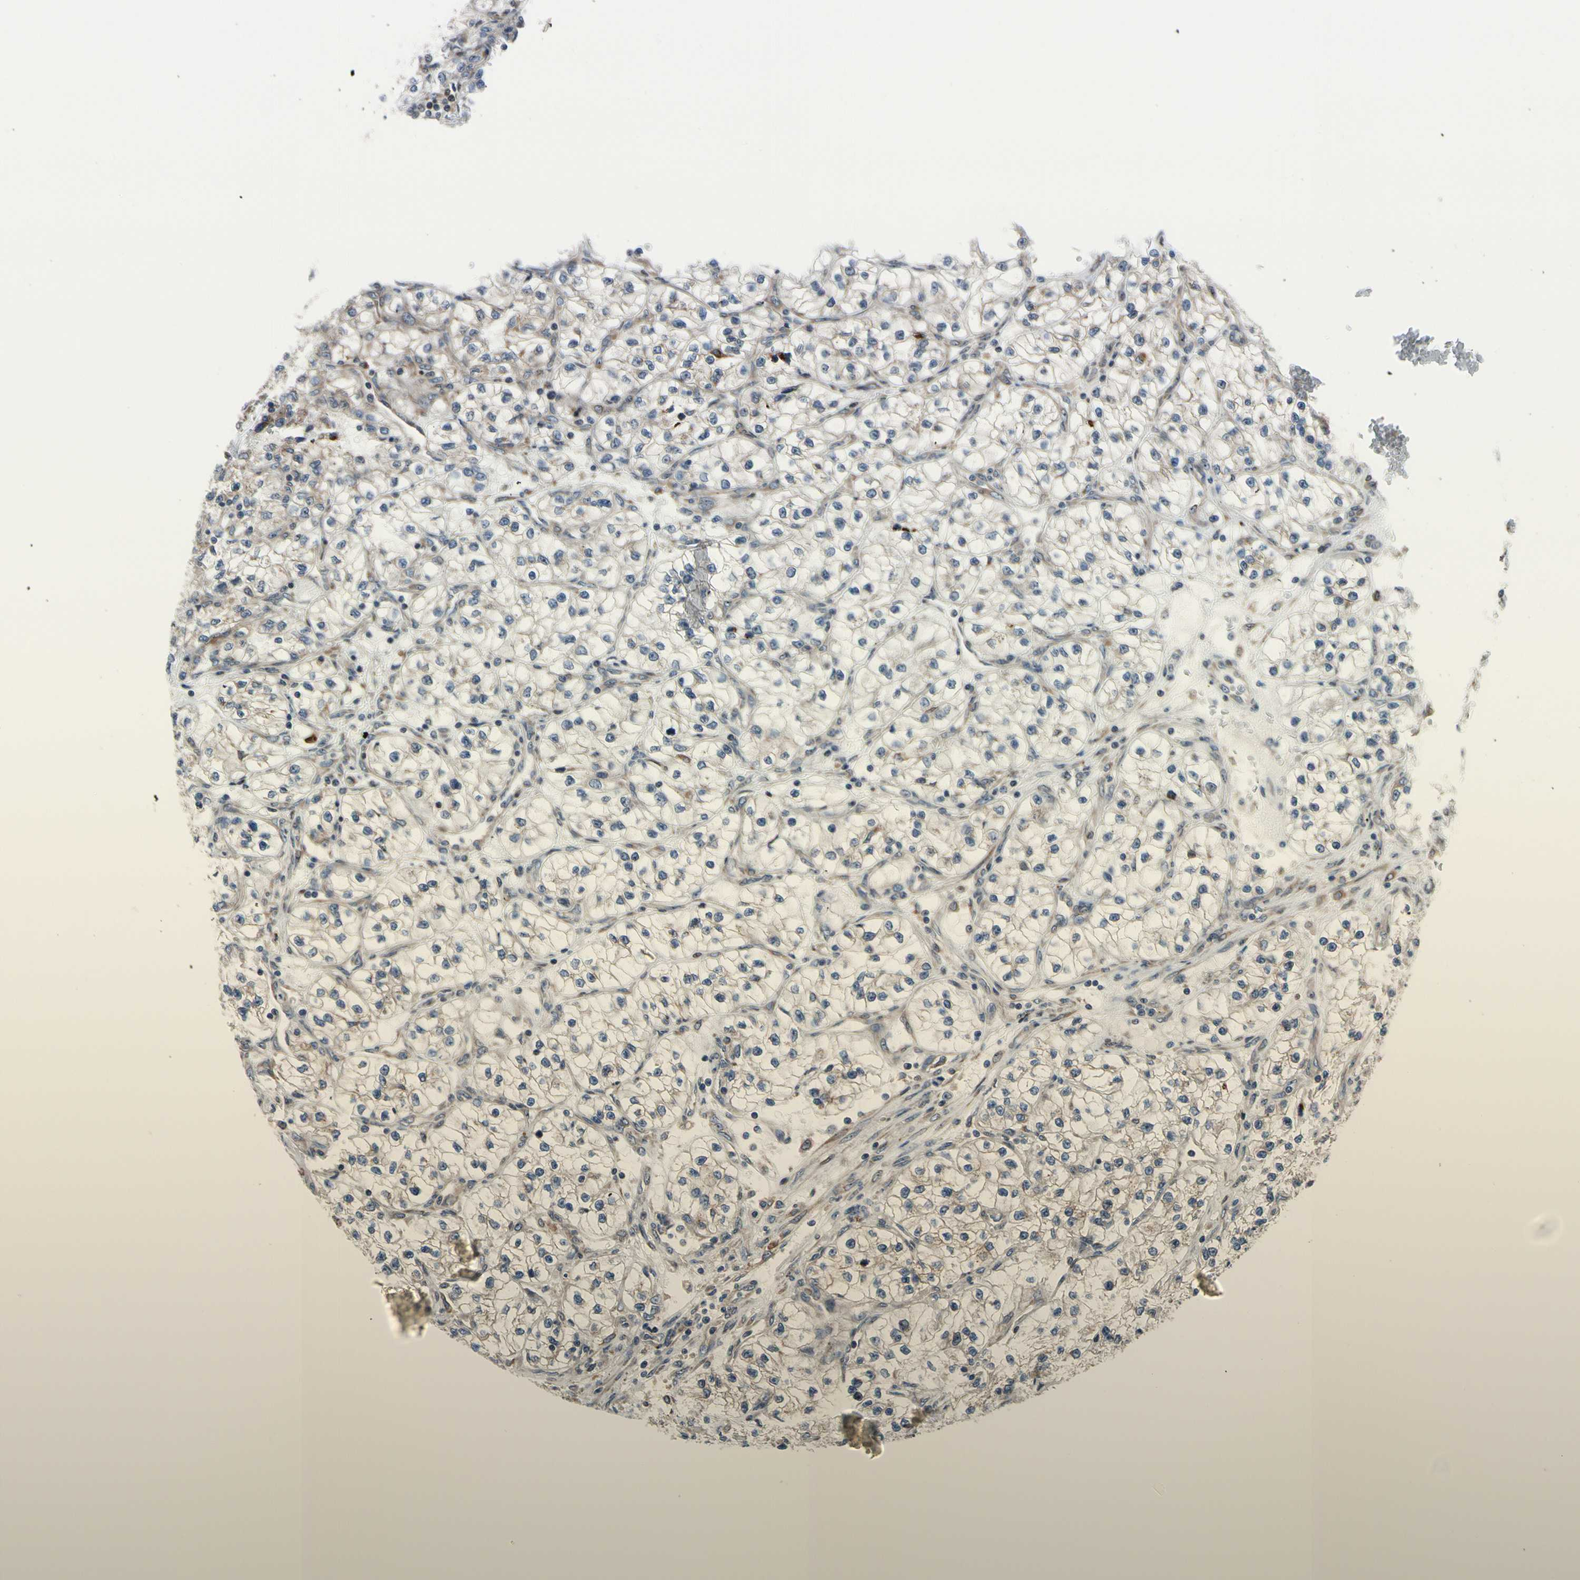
{"staining": {"intensity": "weak", "quantity": ">75%", "location": "cytoplasmic/membranous"}, "tissue": "renal cancer", "cell_type": "Tumor cells", "image_type": "cancer", "snomed": [{"axis": "morphology", "description": "Adenocarcinoma, NOS"}, {"axis": "topography", "description": "Kidney"}], "caption": "Weak cytoplasmic/membranous protein expression is seen in about >75% of tumor cells in renal adenocarcinoma. (Brightfield microscopy of DAB IHC at high magnification).", "gene": "TMED7", "patient": {"sex": "female", "age": 57}}